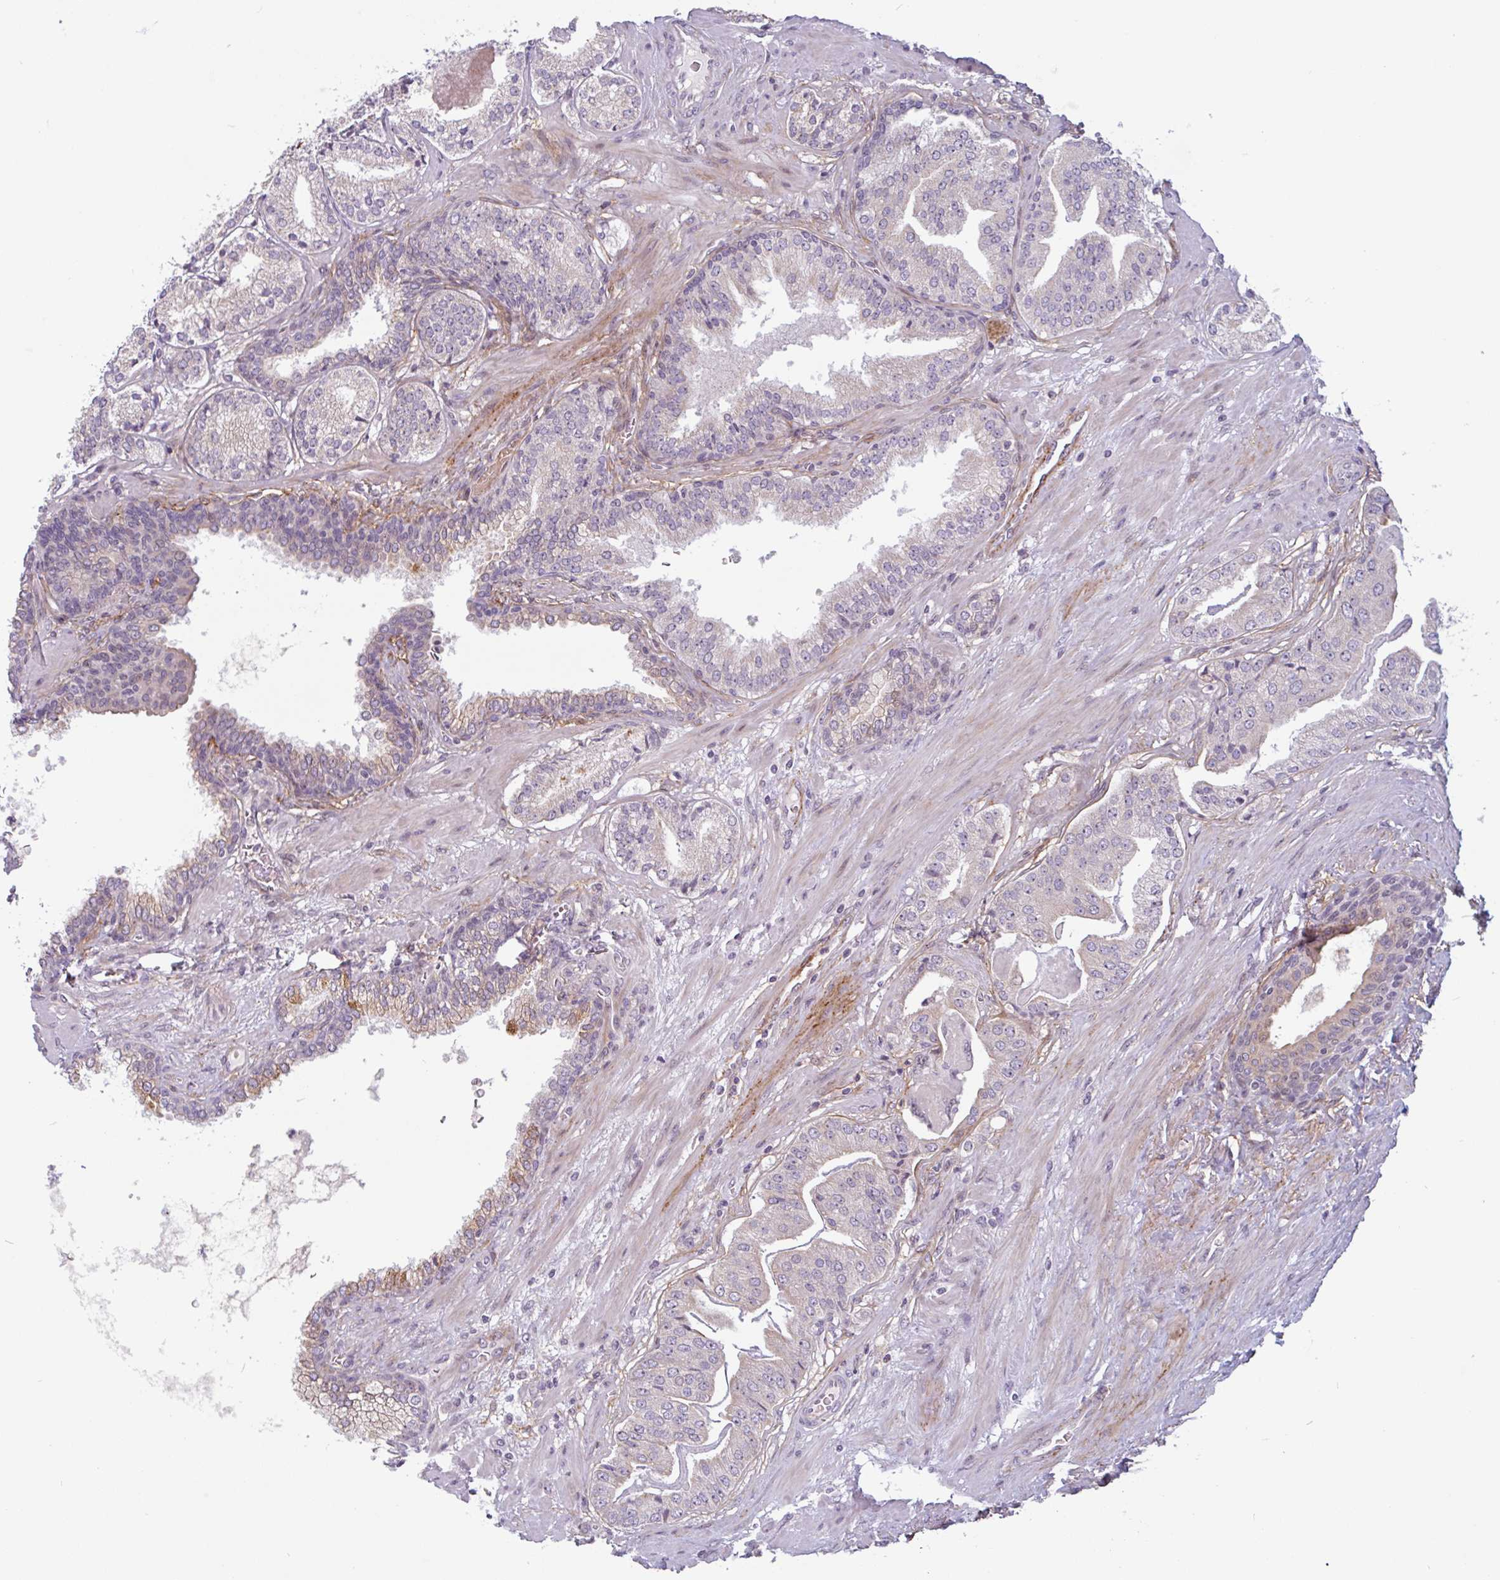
{"staining": {"intensity": "negative", "quantity": "none", "location": "none"}, "tissue": "prostate cancer", "cell_type": "Tumor cells", "image_type": "cancer", "snomed": [{"axis": "morphology", "description": "Adenocarcinoma, High grade"}, {"axis": "topography", "description": "Prostate"}], "caption": "The histopathology image displays no significant positivity in tumor cells of prostate cancer.", "gene": "TMEM119", "patient": {"sex": "male", "age": 63}}